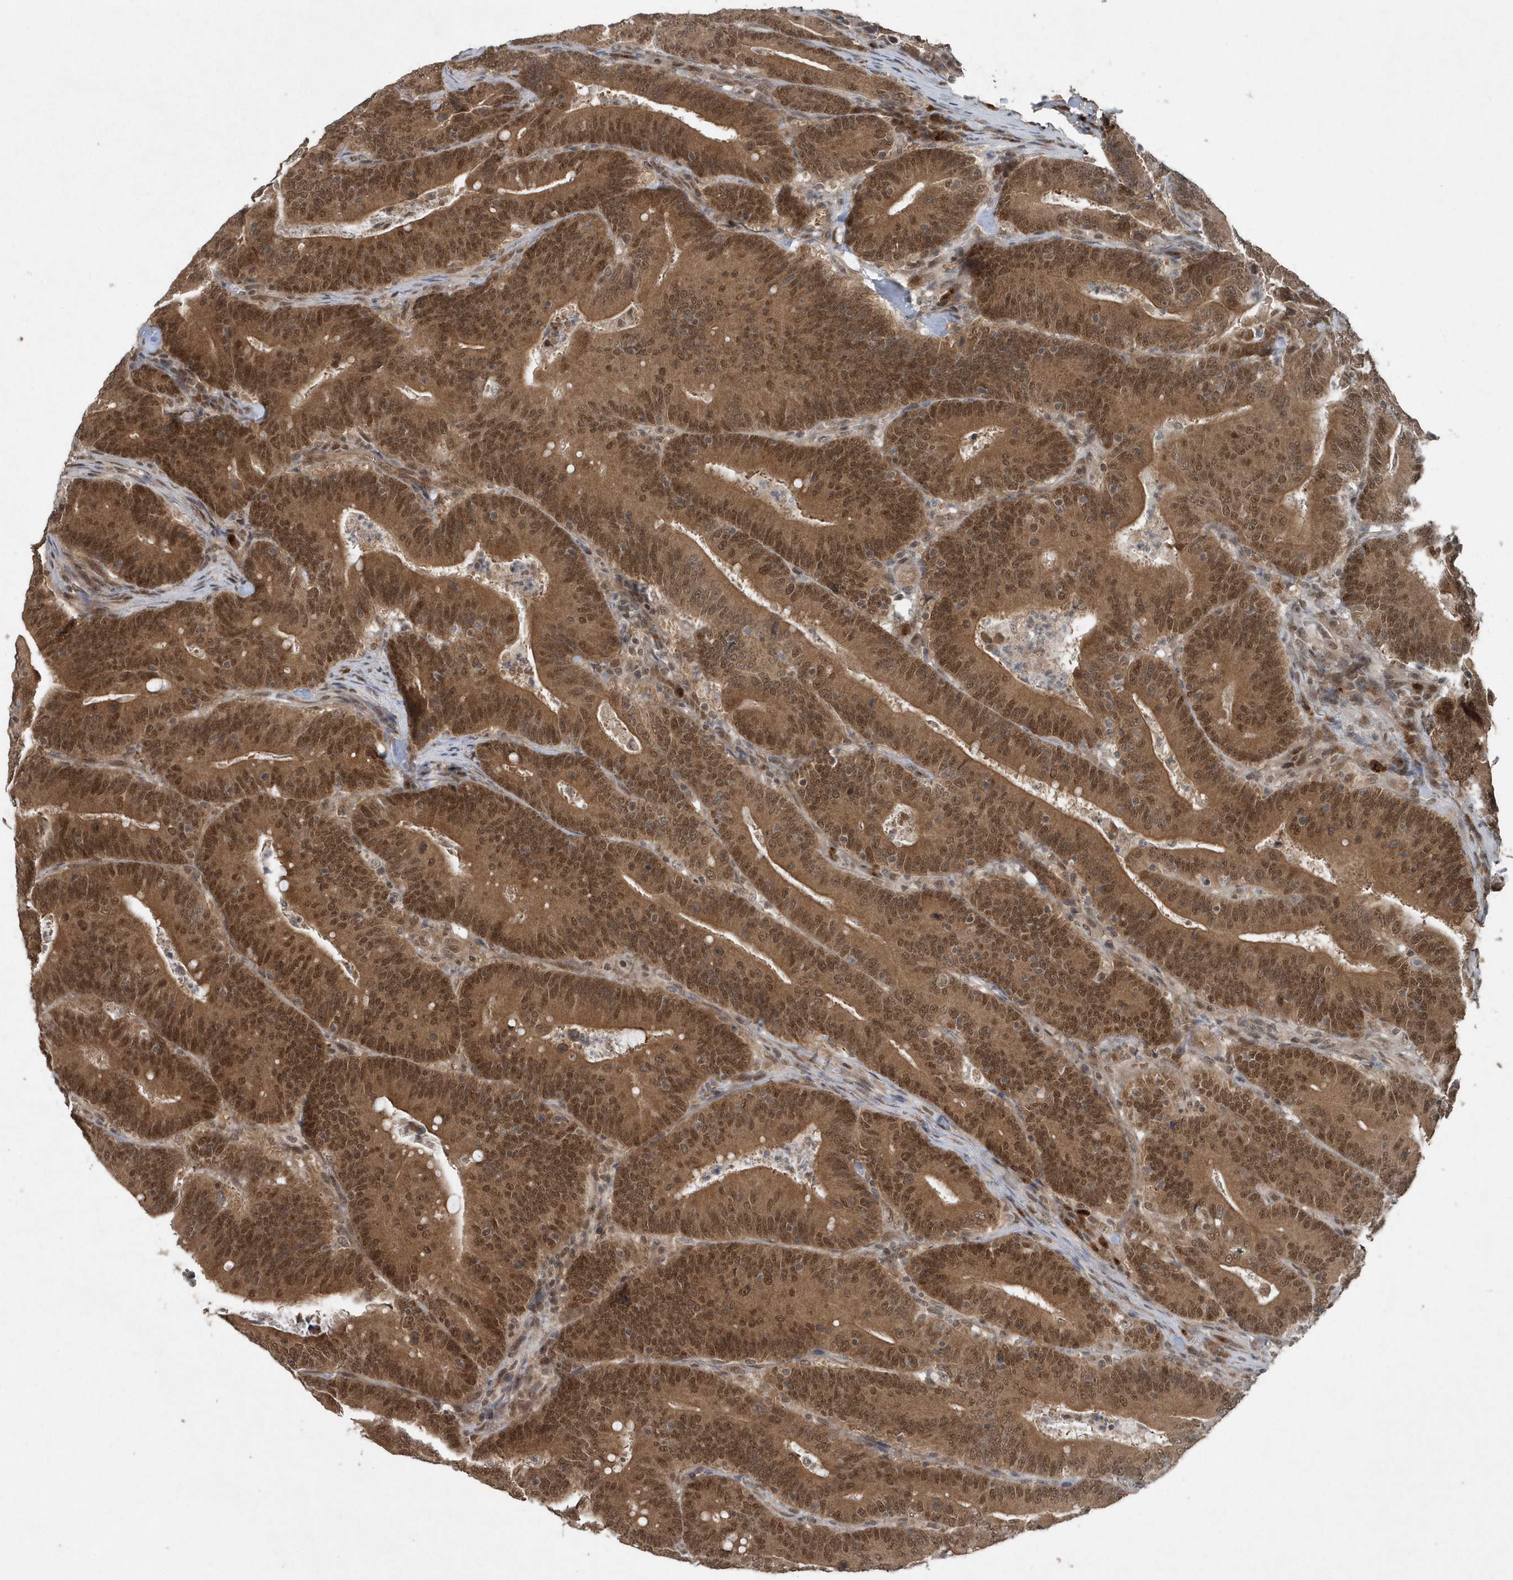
{"staining": {"intensity": "strong", "quantity": ">75%", "location": "cytoplasmic/membranous,nuclear"}, "tissue": "colorectal cancer", "cell_type": "Tumor cells", "image_type": "cancer", "snomed": [{"axis": "morphology", "description": "Adenocarcinoma, NOS"}, {"axis": "topography", "description": "Colon"}], "caption": "This image exhibits colorectal cancer (adenocarcinoma) stained with IHC to label a protein in brown. The cytoplasmic/membranous and nuclear of tumor cells show strong positivity for the protein. Nuclei are counter-stained blue.", "gene": "QTRT2", "patient": {"sex": "female", "age": 66}}